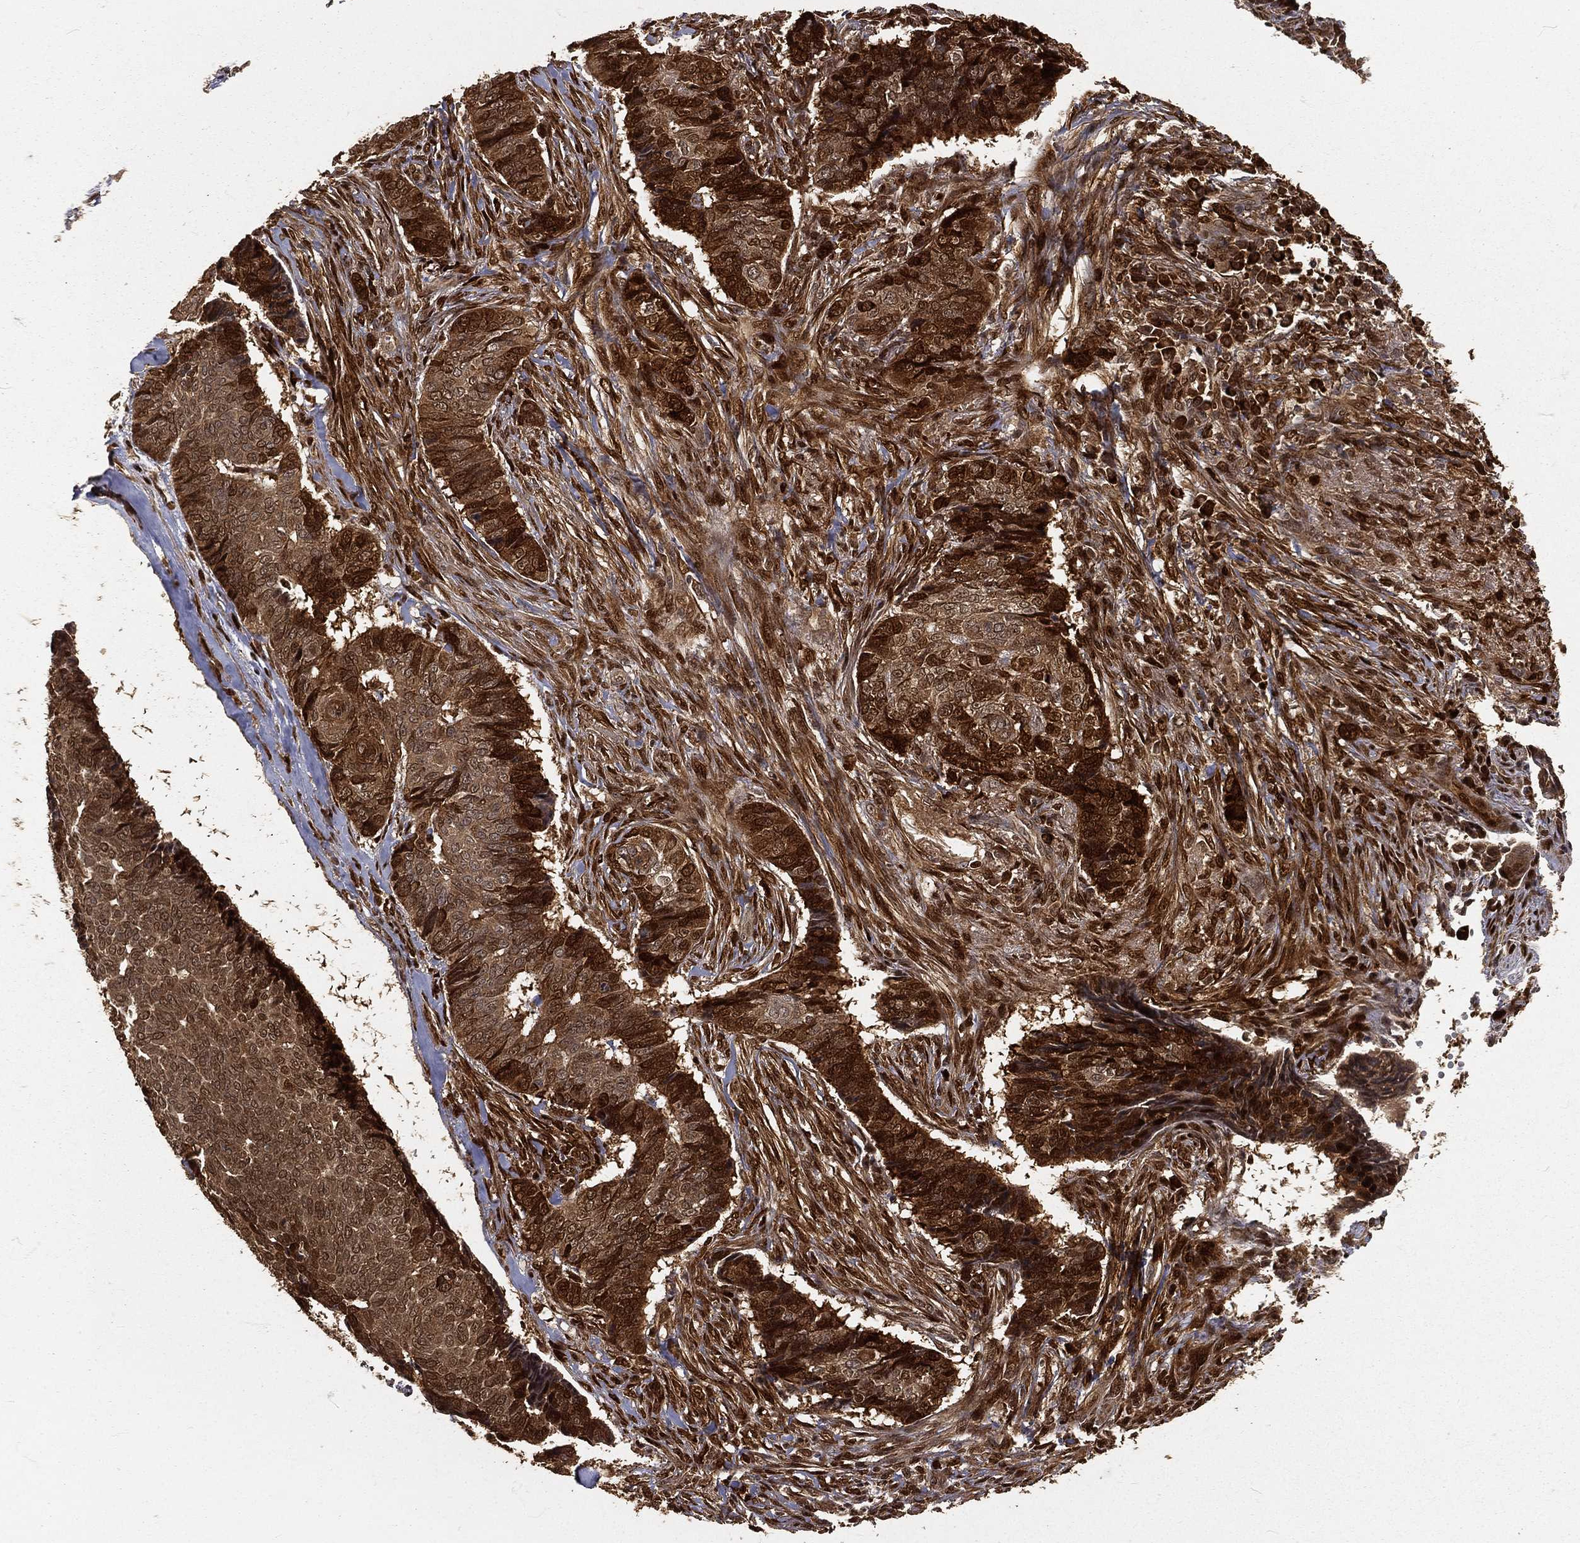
{"staining": {"intensity": "strong", "quantity": ">75%", "location": "cytoplasmic/membranous,nuclear"}, "tissue": "skin cancer", "cell_type": "Tumor cells", "image_type": "cancer", "snomed": [{"axis": "morphology", "description": "Basal cell carcinoma"}, {"axis": "topography", "description": "Skin"}], "caption": "Immunohistochemistry photomicrograph of human skin cancer stained for a protein (brown), which shows high levels of strong cytoplasmic/membranous and nuclear staining in about >75% of tumor cells.", "gene": "MAPK1", "patient": {"sex": "male", "age": 86}}